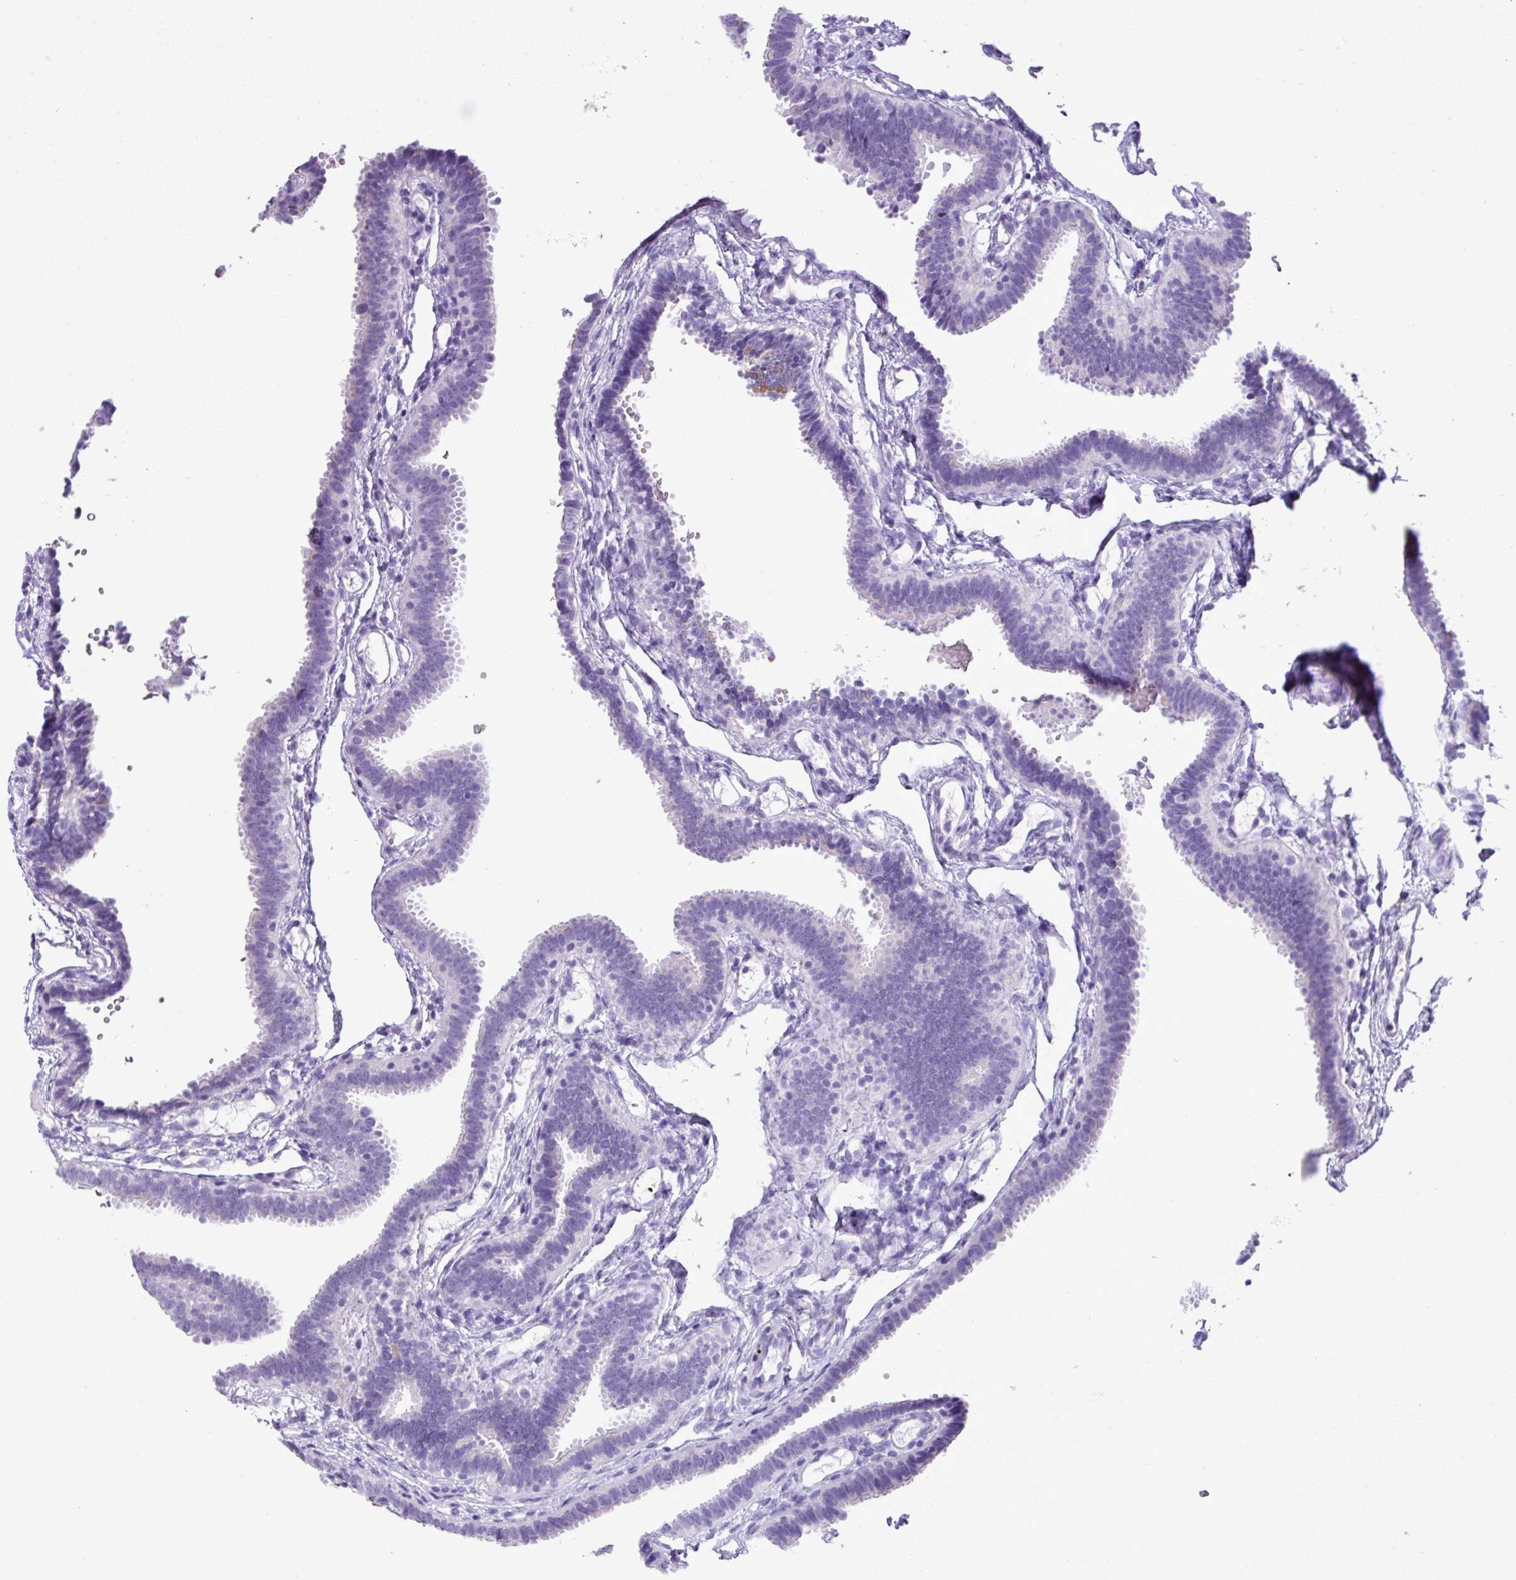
{"staining": {"intensity": "negative", "quantity": "none", "location": "none"}, "tissue": "fallopian tube", "cell_type": "Glandular cells", "image_type": "normal", "snomed": [{"axis": "morphology", "description": "Normal tissue, NOS"}, {"axis": "topography", "description": "Fallopian tube"}], "caption": "High power microscopy photomicrograph of an immunohistochemistry (IHC) histopathology image of normal fallopian tube, revealing no significant staining in glandular cells. The staining is performed using DAB brown chromogen with nuclei counter-stained in using hematoxylin.", "gene": "AGO3", "patient": {"sex": "female", "age": 37}}